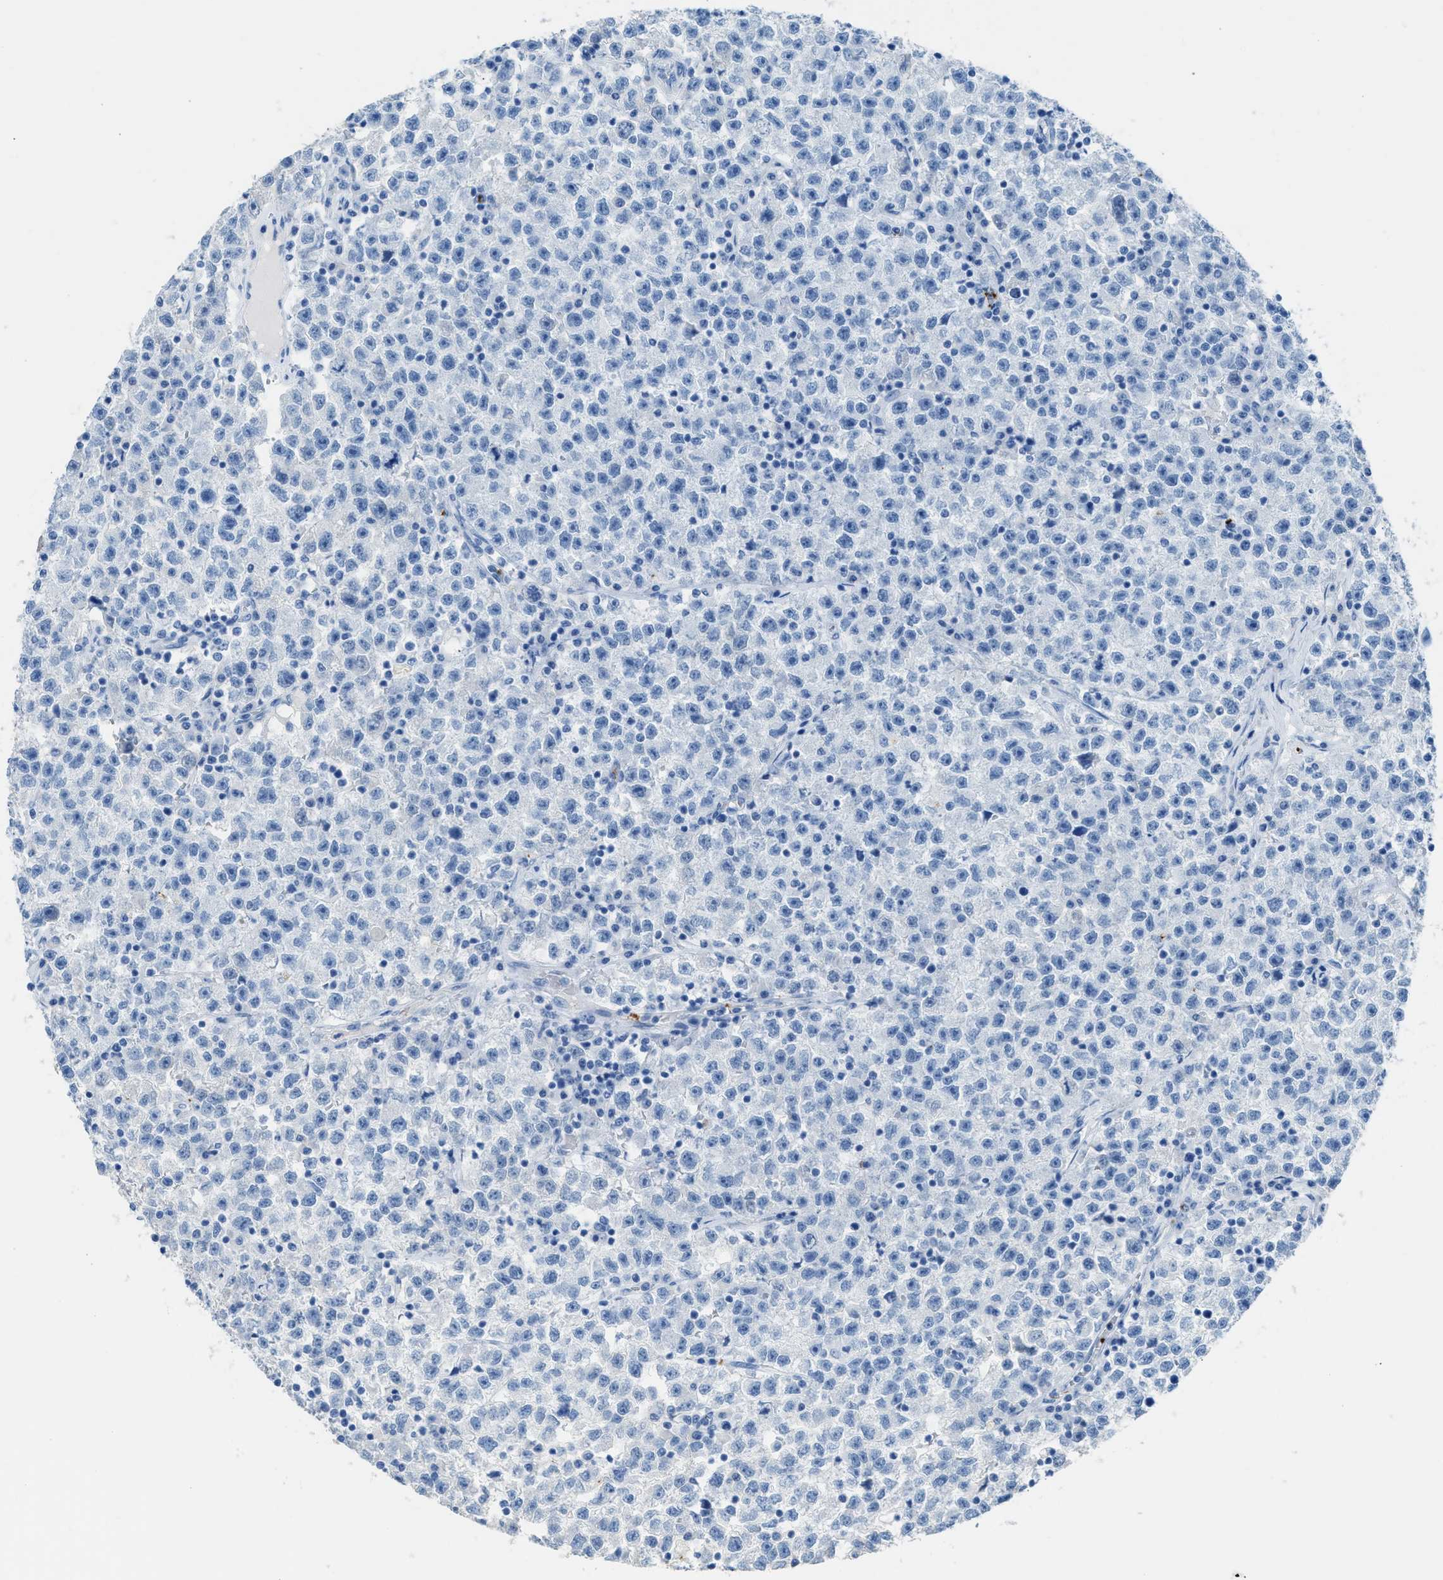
{"staining": {"intensity": "negative", "quantity": "none", "location": "none"}, "tissue": "testis cancer", "cell_type": "Tumor cells", "image_type": "cancer", "snomed": [{"axis": "morphology", "description": "Seminoma, NOS"}, {"axis": "topography", "description": "Testis"}], "caption": "The photomicrograph exhibits no staining of tumor cells in testis cancer. (DAB IHC with hematoxylin counter stain).", "gene": "FAIM2", "patient": {"sex": "male", "age": 22}}